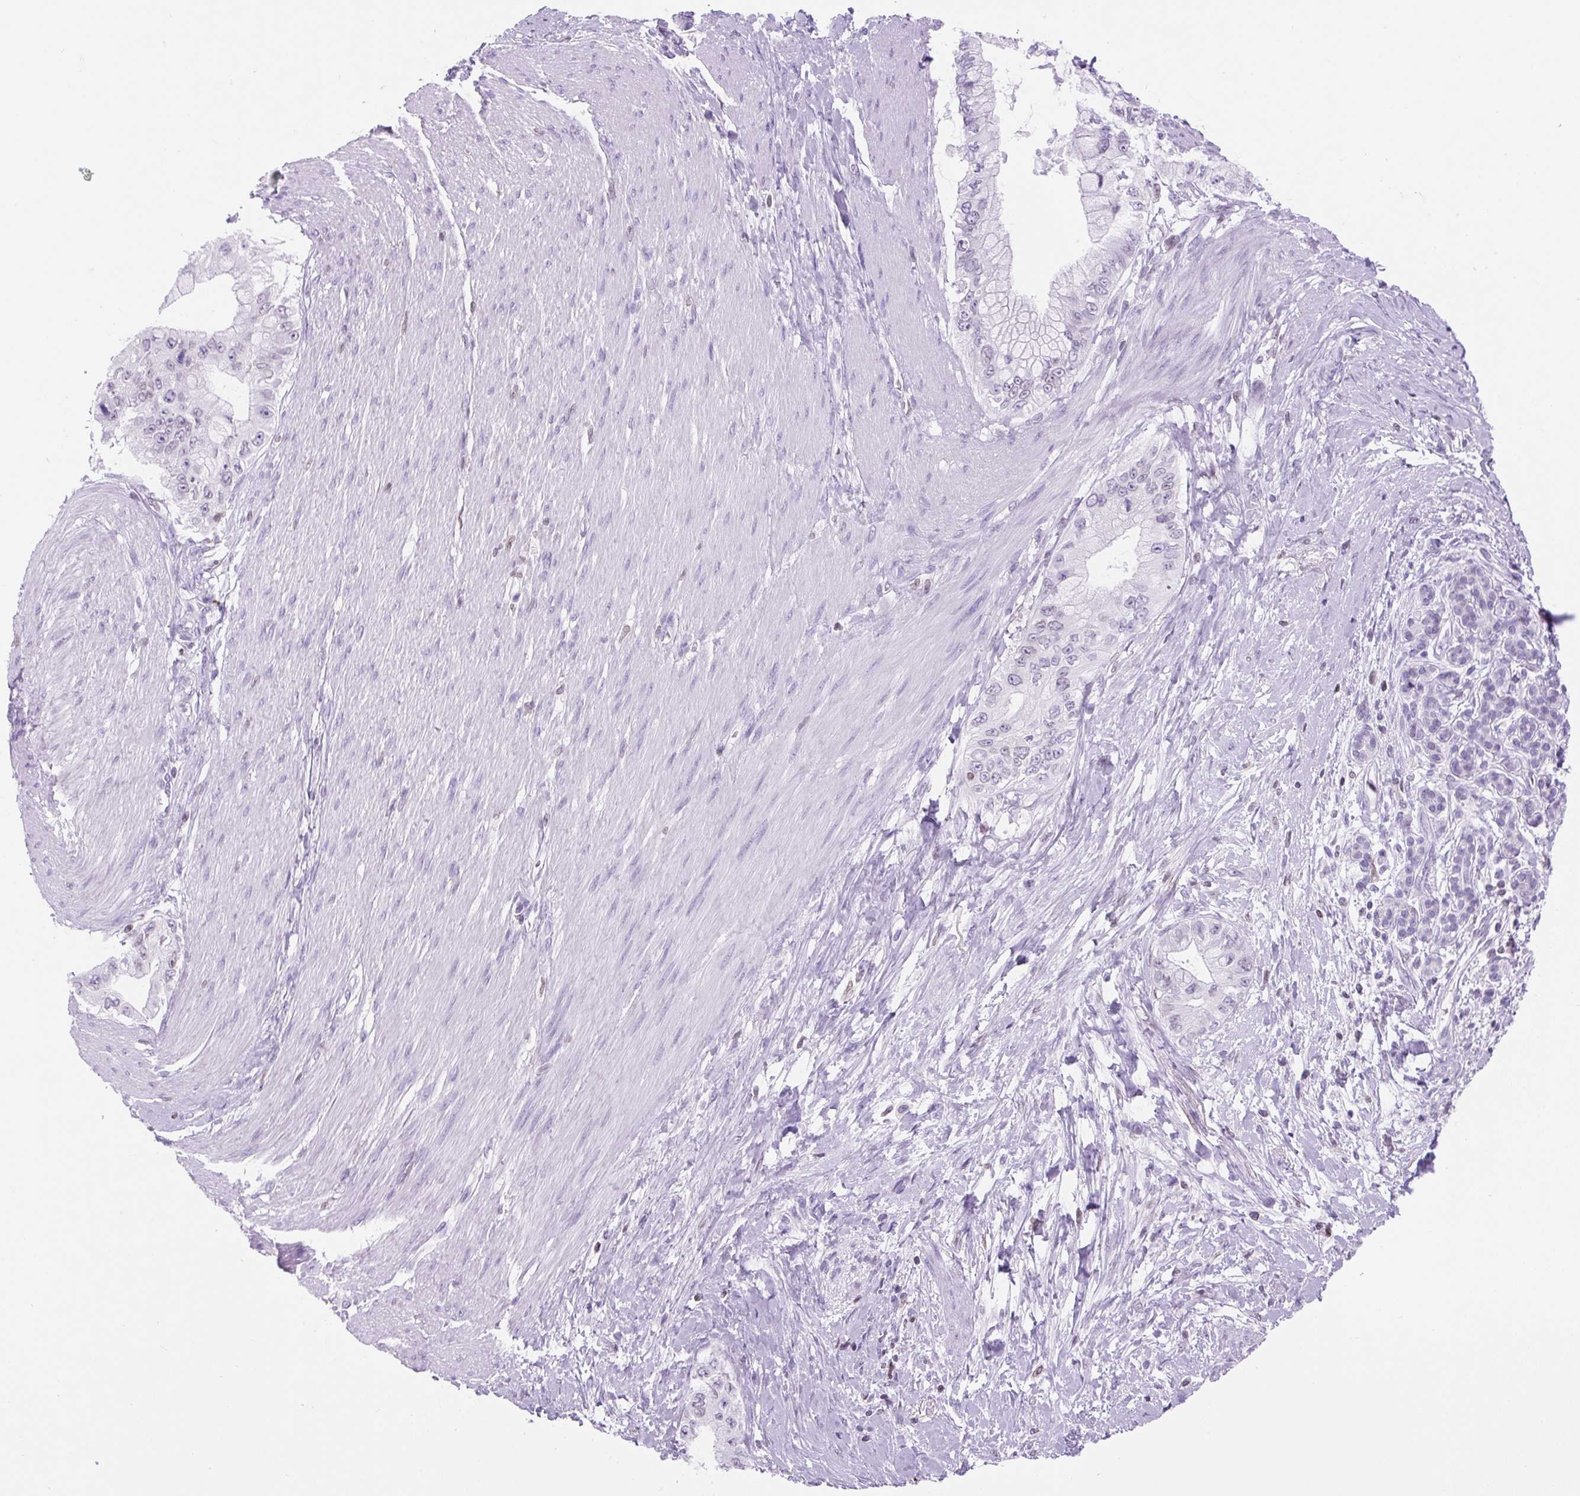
{"staining": {"intensity": "negative", "quantity": "none", "location": "none"}, "tissue": "pancreatic cancer", "cell_type": "Tumor cells", "image_type": "cancer", "snomed": [{"axis": "morphology", "description": "Adenocarcinoma, NOS"}, {"axis": "topography", "description": "Pancreas"}], "caption": "Human pancreatic cancer (adenocarcinoma) stained for a protein using immunohistochemistry (IHC) reveals no expression in tumor cells.", "gene": "VPREB1", "patient": {"sex": "male", "age": 48}}